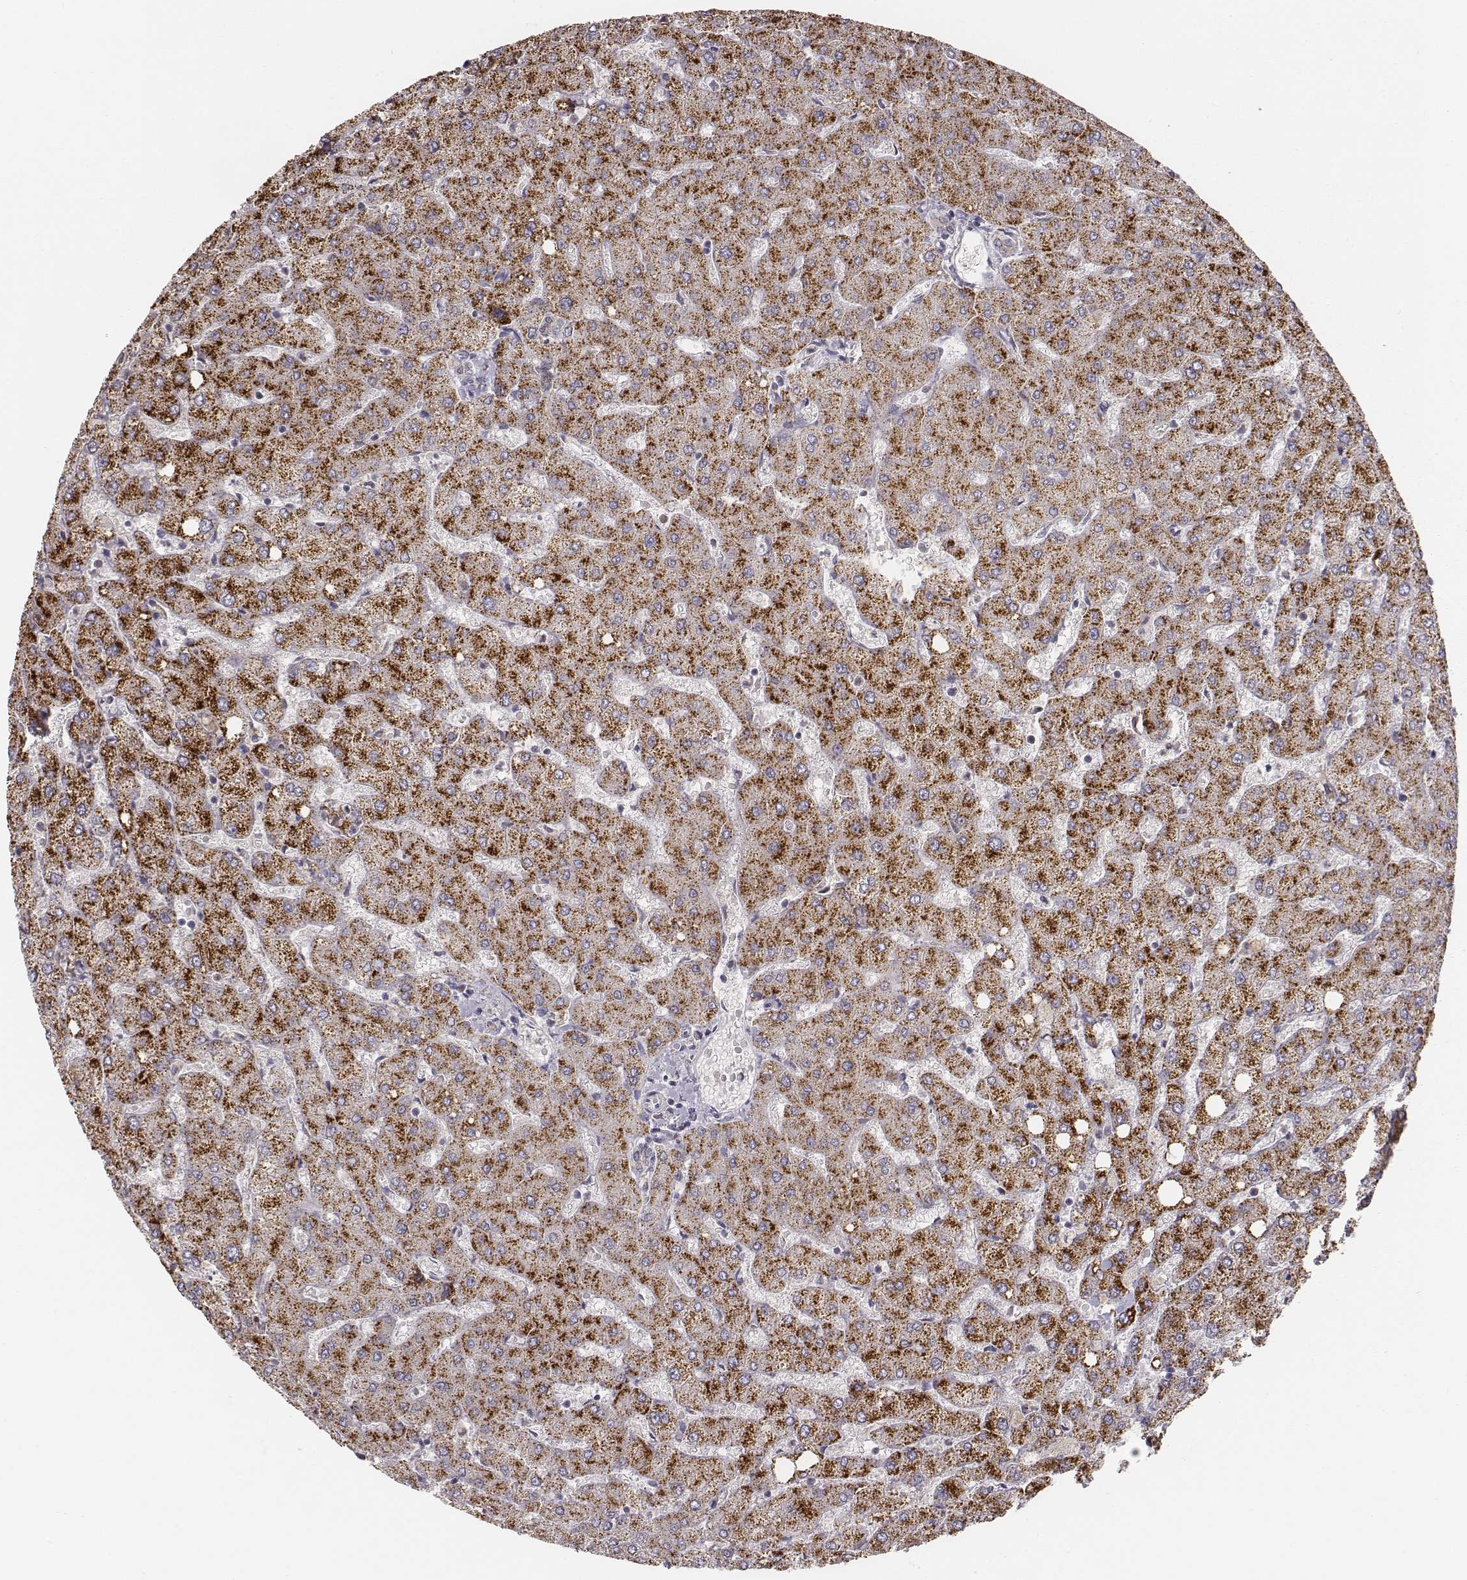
{"staining": {"intensity": "moderate", "quantity": ">75%", "location": "cytoplasmic/membranous"}, "tissue": "liver", "cell_type": "Cholangiocytes", "image_type": "normal", "snomed": [{"axis": "morphology", "description": "Normal tissue, NOS"}, {"axis": "topography", "description": "Liver"}], "caption": "Immunohistochemistry histopathology image of normal liver stained for a protein (brown), which demonstrates medium levels of moderate cytoplasmic/membranous positivity in about >75% of cholangiocytes.", "gene": "ABCD3", "patient": {"sex": "female", "age": 54}}